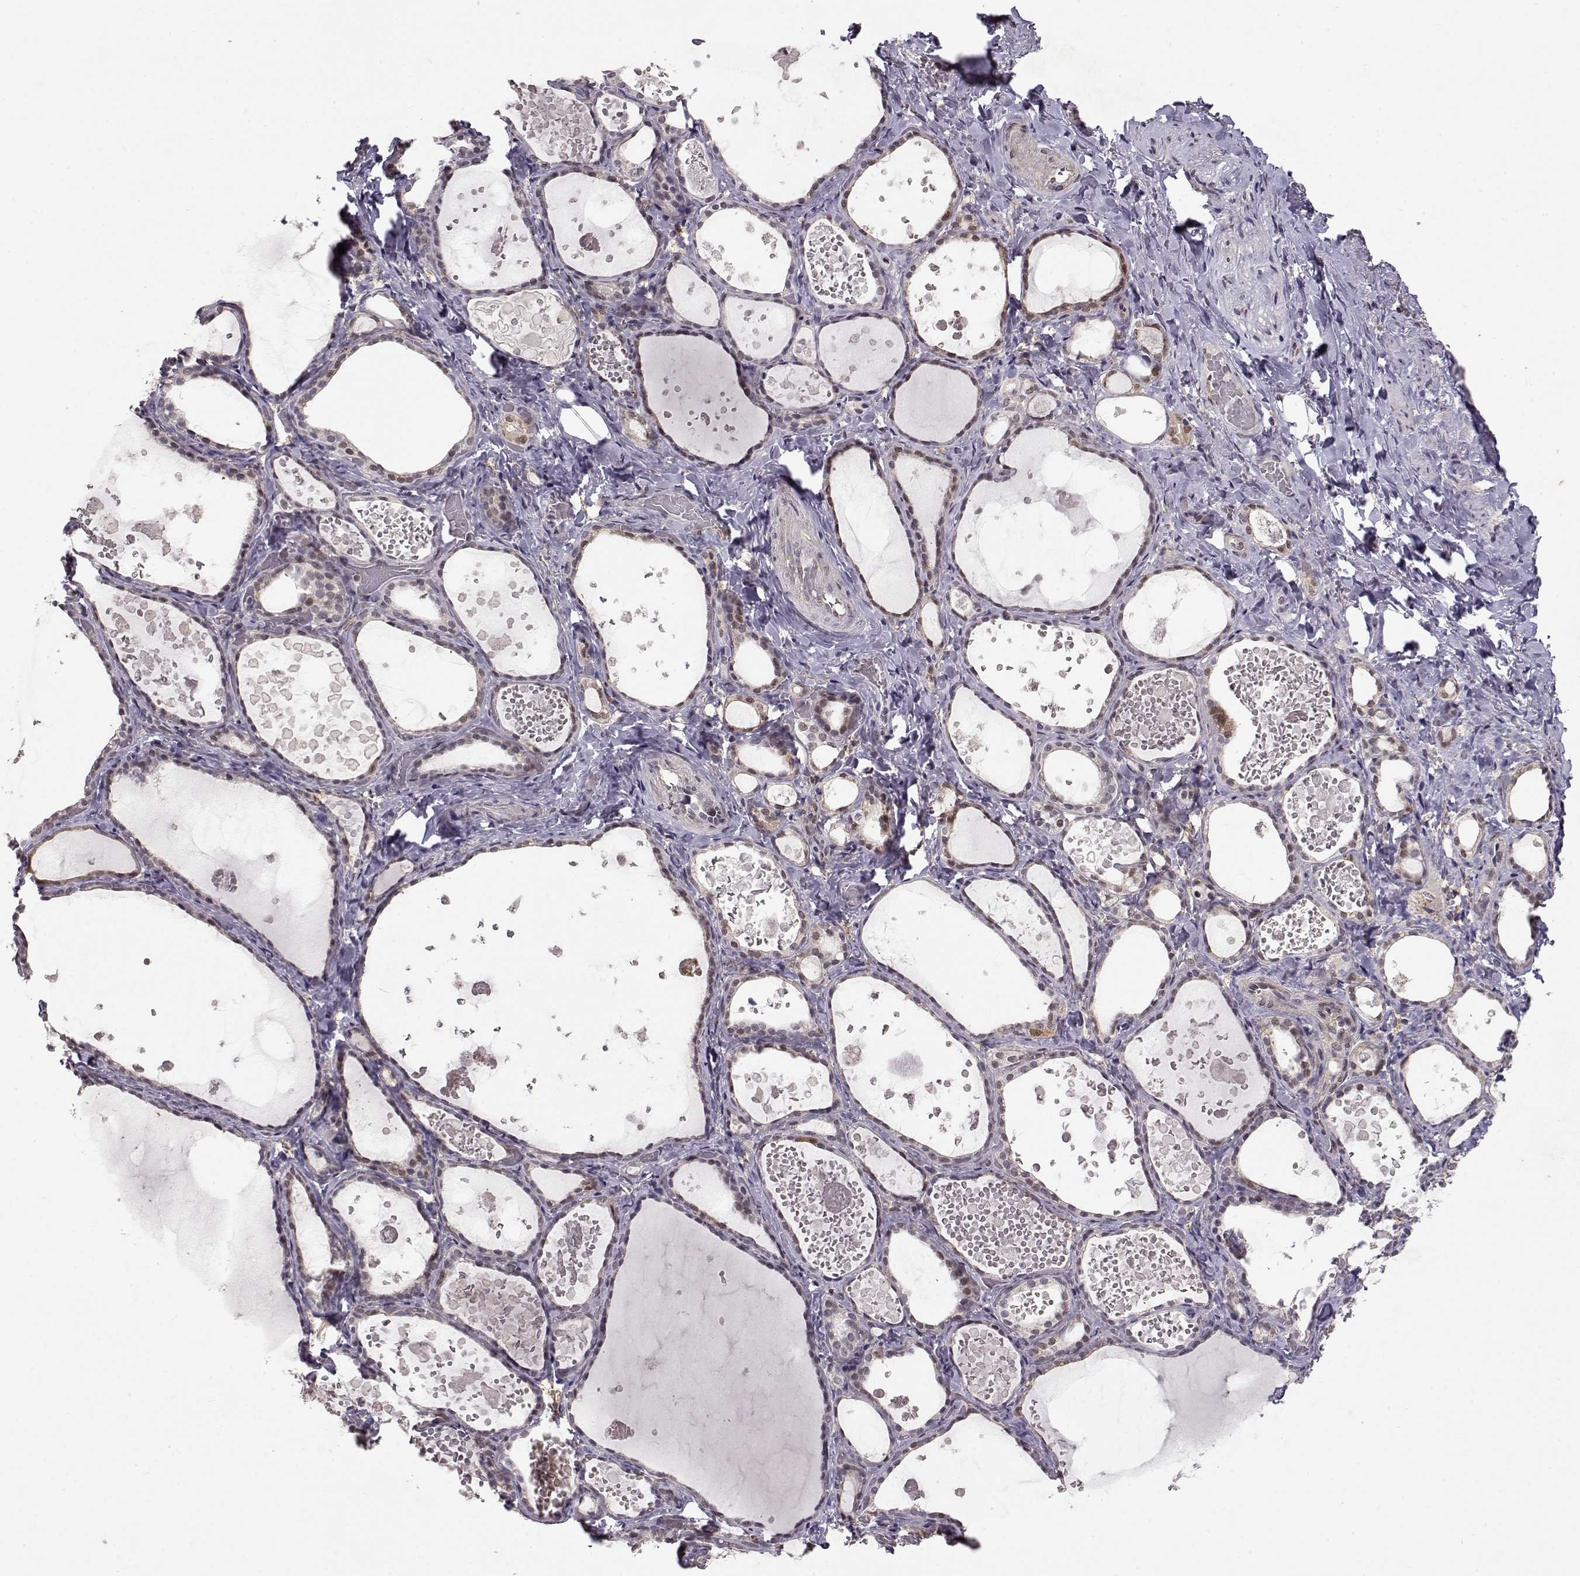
{"staining": {"intensity": "moderate", "quantity": "25%-75%", "location": "nuclear"}, "tissue": "thyroid gland", "cell_type": "Glandular cells", "image_type": "normal", "snomed": [{"axis": "morphology", "description": "Normal tissue, NOS"}, {"axis": "topography", "description": "Thyroid gland"}], "caption": "Unremarkable thyroid gland exhibits moderate nuclear staining in about 25%-75% of glandular cells, visualized by immunohistochemistry. The staining is performed using DAB brown chromogen to label protein expression. The nuclei are counter-stained blue using hematoxylin.", "gene": "CDK4", "patient": {"sex": "female", "age": 56}}